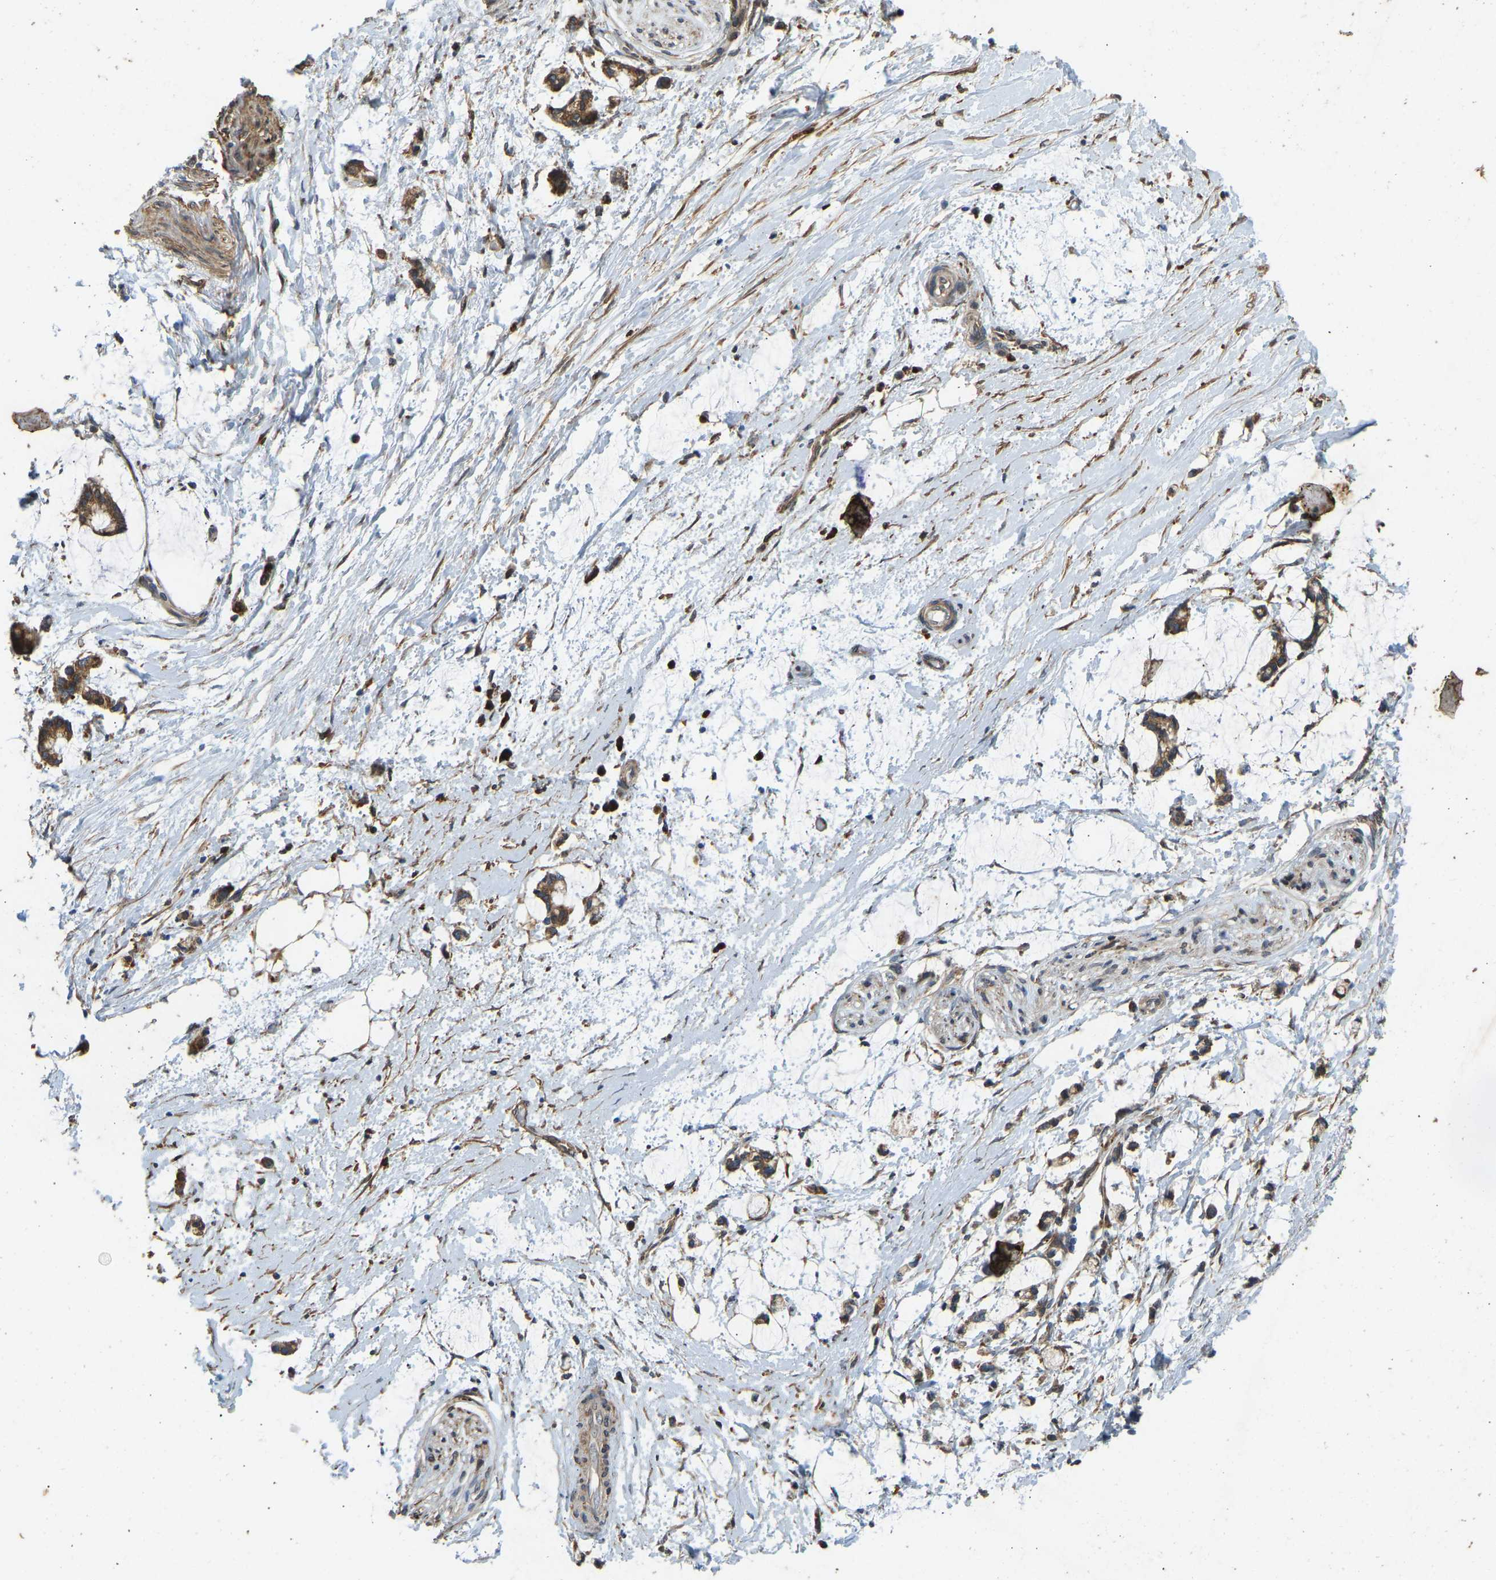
{"staining": {"intensity": "moderate", "quantity": ">75%", "location": "cytoplasmic/membranous"}, "tissue": "adipose tissue", "cell_type": "Adipocytes", "image_type": "normal", "snomed": [{"axis": "morphology", "description": "Normal tissue, NOS"}, {"axis": "morphology", "description": "Adenocarcinoma, NOS"}, {"axis": "topography", "description": "Colon"}, {"axis": "topography", "description": "Peripheral nerve tissue"}], "caption": "The histopathology image exhibits staining of unremarkable adipose tissue, revealing moderate cytoplasmic/membranous protein staining (brown color) within adipocytes. Nuclei are stained in blue.", "gene": "OS9", "patient": {"sex": "male", "age": 14}}